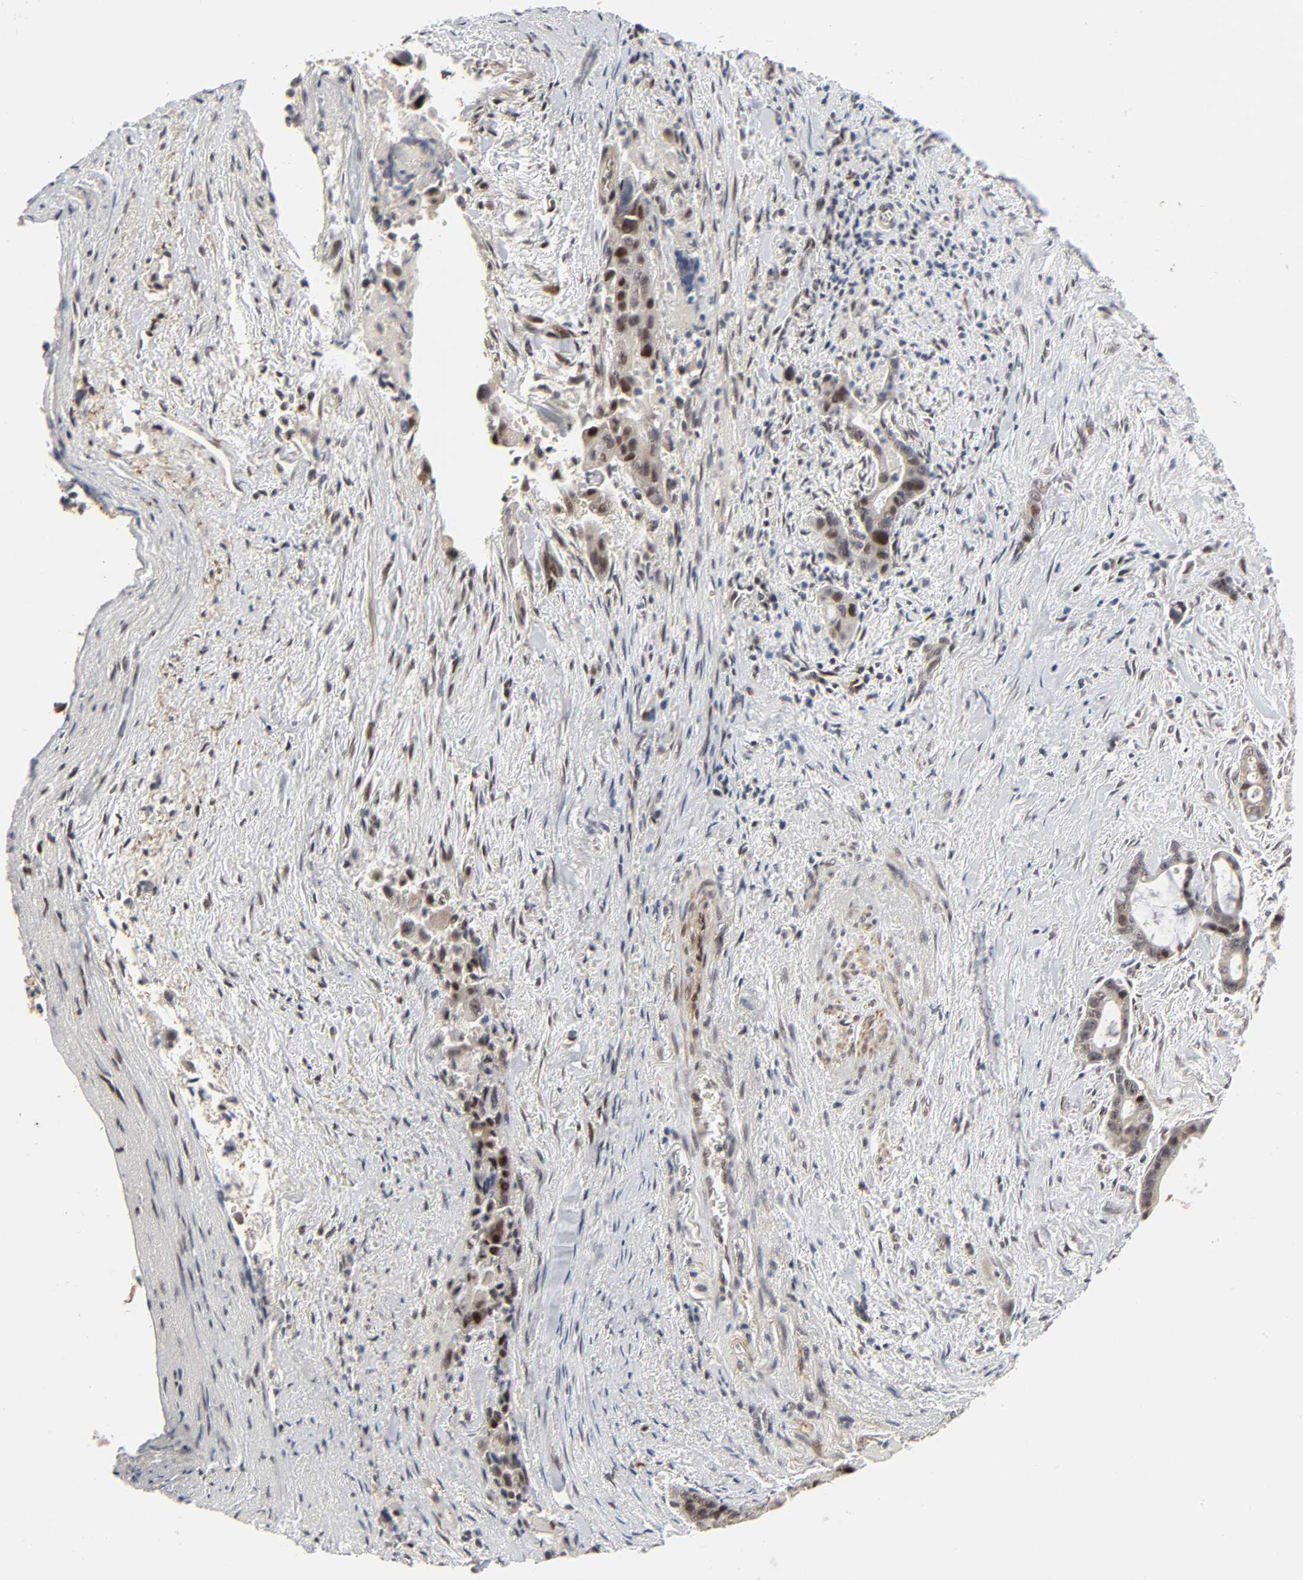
{"staining": {"intensity": "moderate", "quantity": ">75%", "location": "nuclear"}, "tissue": "liver cancer", "cell_type": "Tumor cells", "image_type": "cancer", "snomed": [{"axis": "morphology", "description": "Cholangiocarcinoma"}, {"axis": "topography", "description": "Liver"}], "caption": "An image of liver cancer stained for a protein displays moderate nuclear brown staining in tumor cells.", "gene": "ZKSCAN8", "patient": {"sex": "female", "age": 55}}